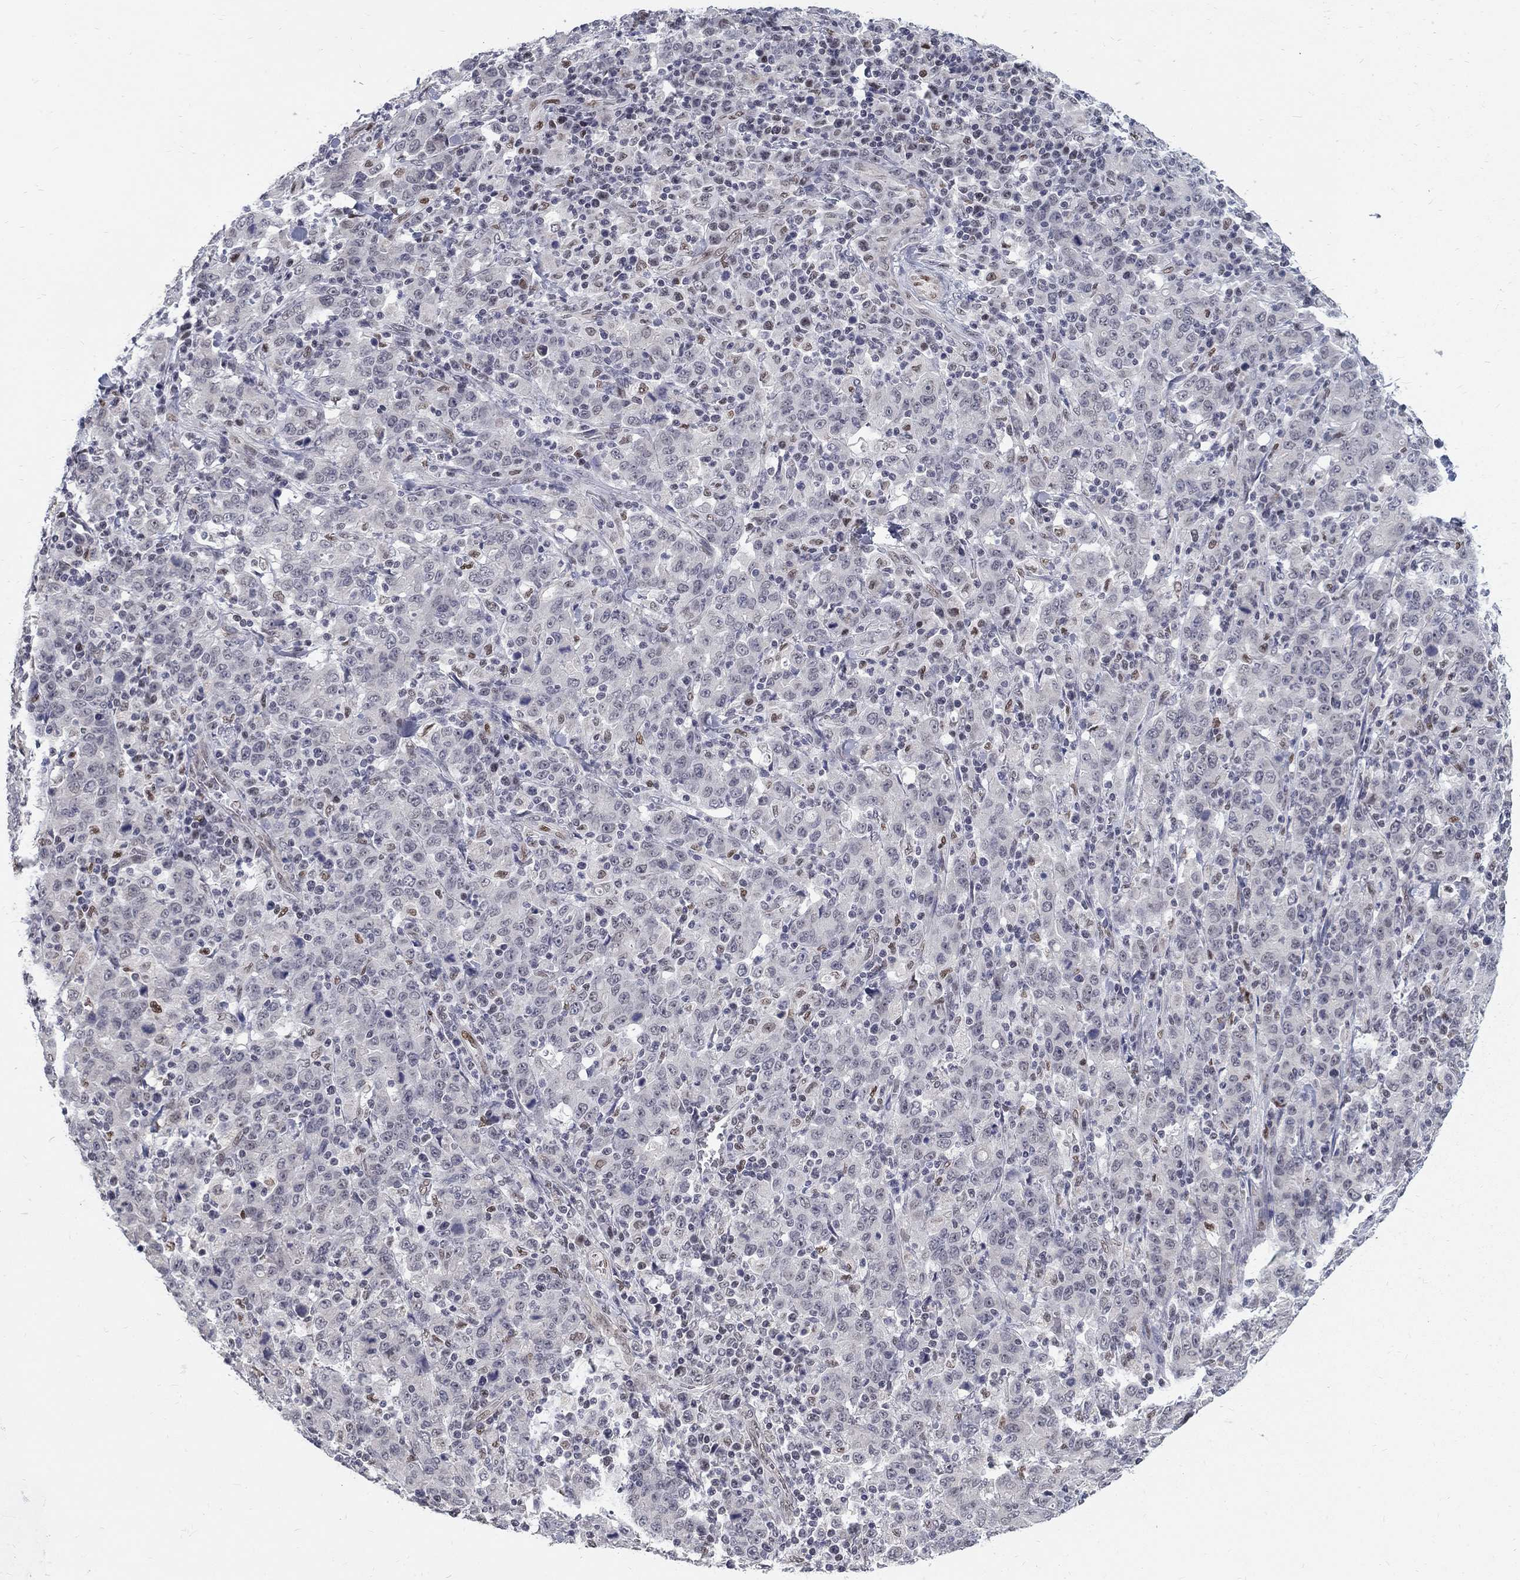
{"staining": {"intensity": "negative", "quantity": "none", "location": "none"}, "tissue": "stomach cancer", "cell_type": "Tumor cells", "image_type": "cancer", "snomed": [{"axis": "morphology", "description": "Adenocarcinoma, NOS"}, {"axis": "topography", "description": "Stomach, upper"}], "caption": "Immunohistochemistry histopathology image of neoplastic tissue: adenocarcinoma (stomach) stained with DAB (3,3'-diaminobenzidine) displays no significant protein staining in tumor cells.", "gene": "GCFC2", "patient": {"sex": "male", "age": 69}}